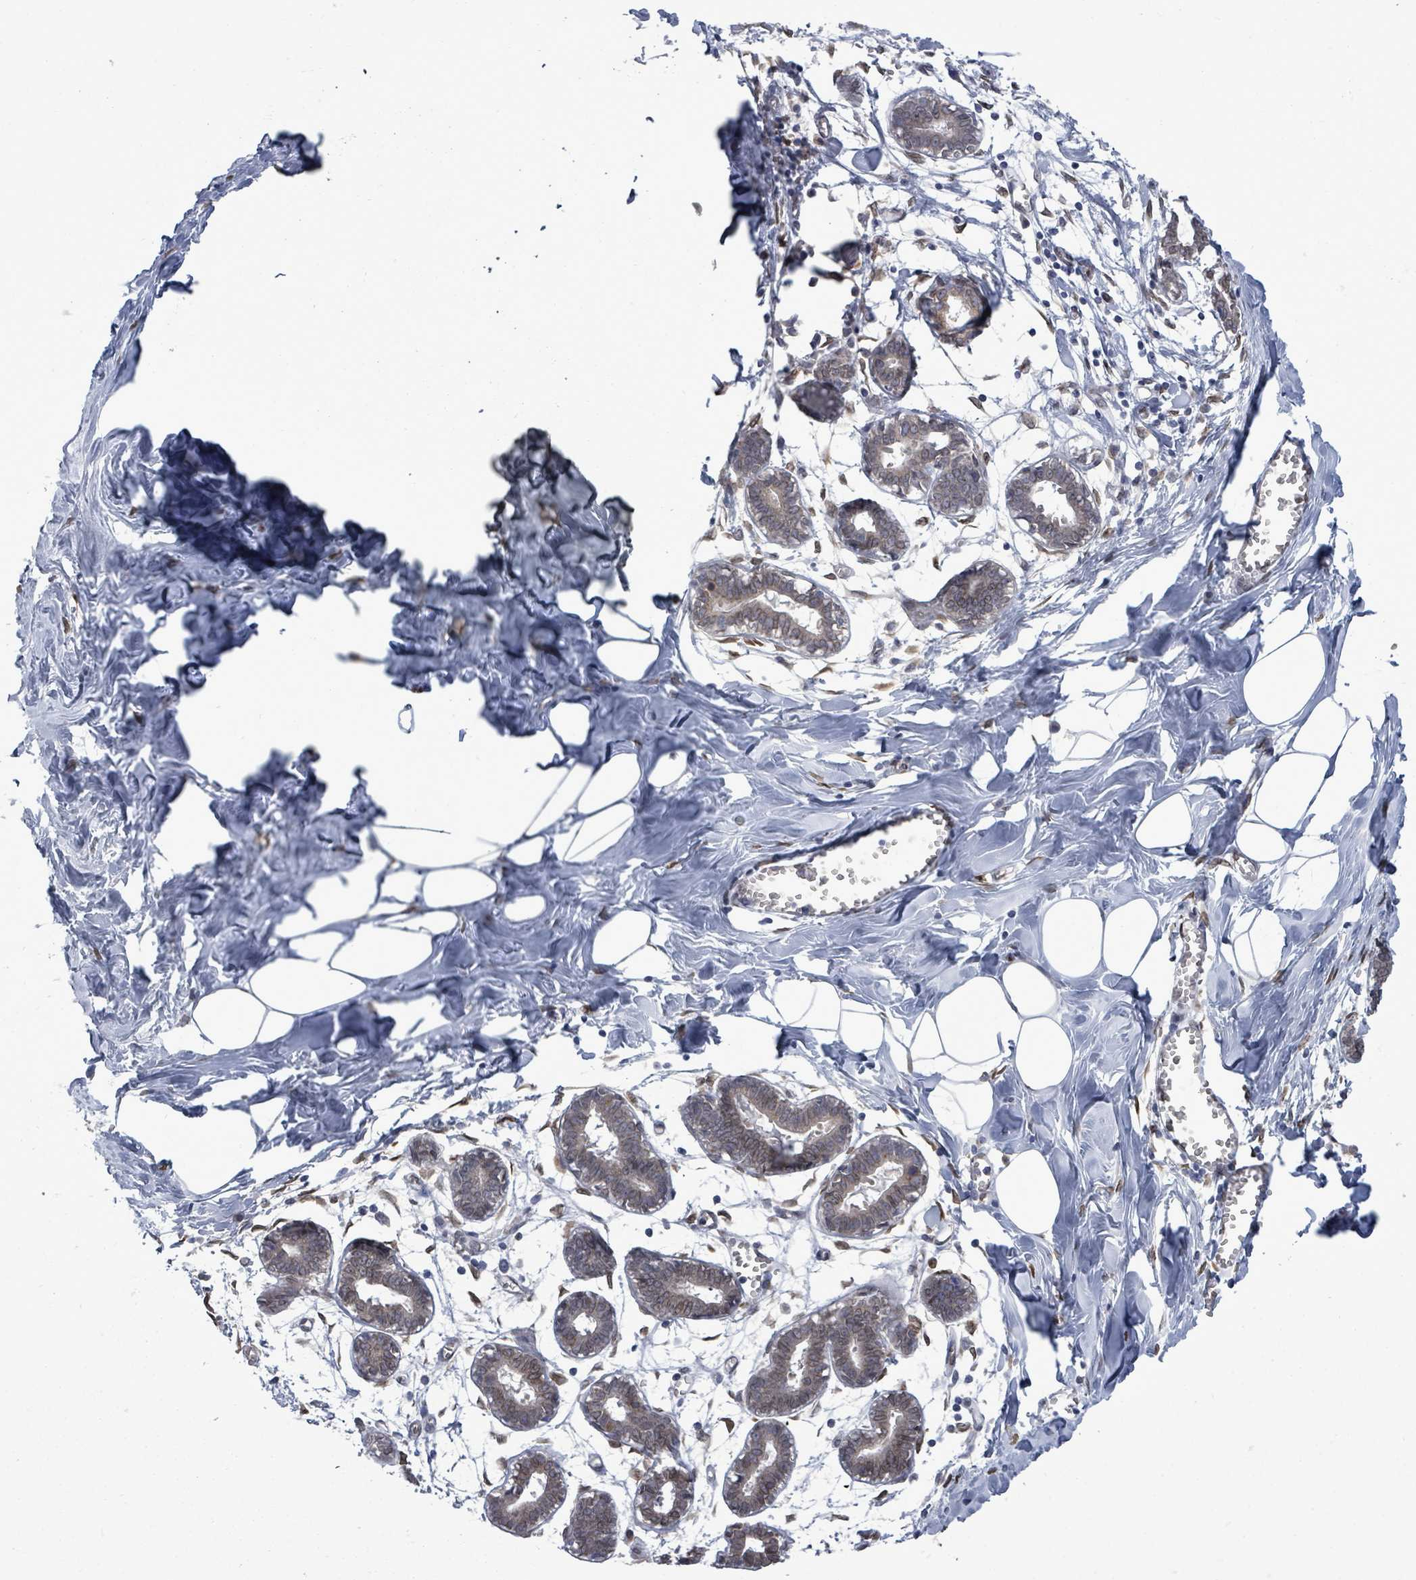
{"staining": {"intensity": "negative", "quantity": "none", "location": "none"}, "tissue": "breast", "cell_type": "Adipocytes", "image_type": "normal", "snomed": [{"axis": "morphology", "description": "Normal tissue, NOS"}, {"axis": "topography", "description": "Breast"}], "caption": "This micrograph is of normal breast stained with IHC to label a protein in brown with the nuclei are counter-stained blue. There is no staining in adipocytes.", "gene": "ARFGAP1", "patient": {"sex": "female", "age": 27}}